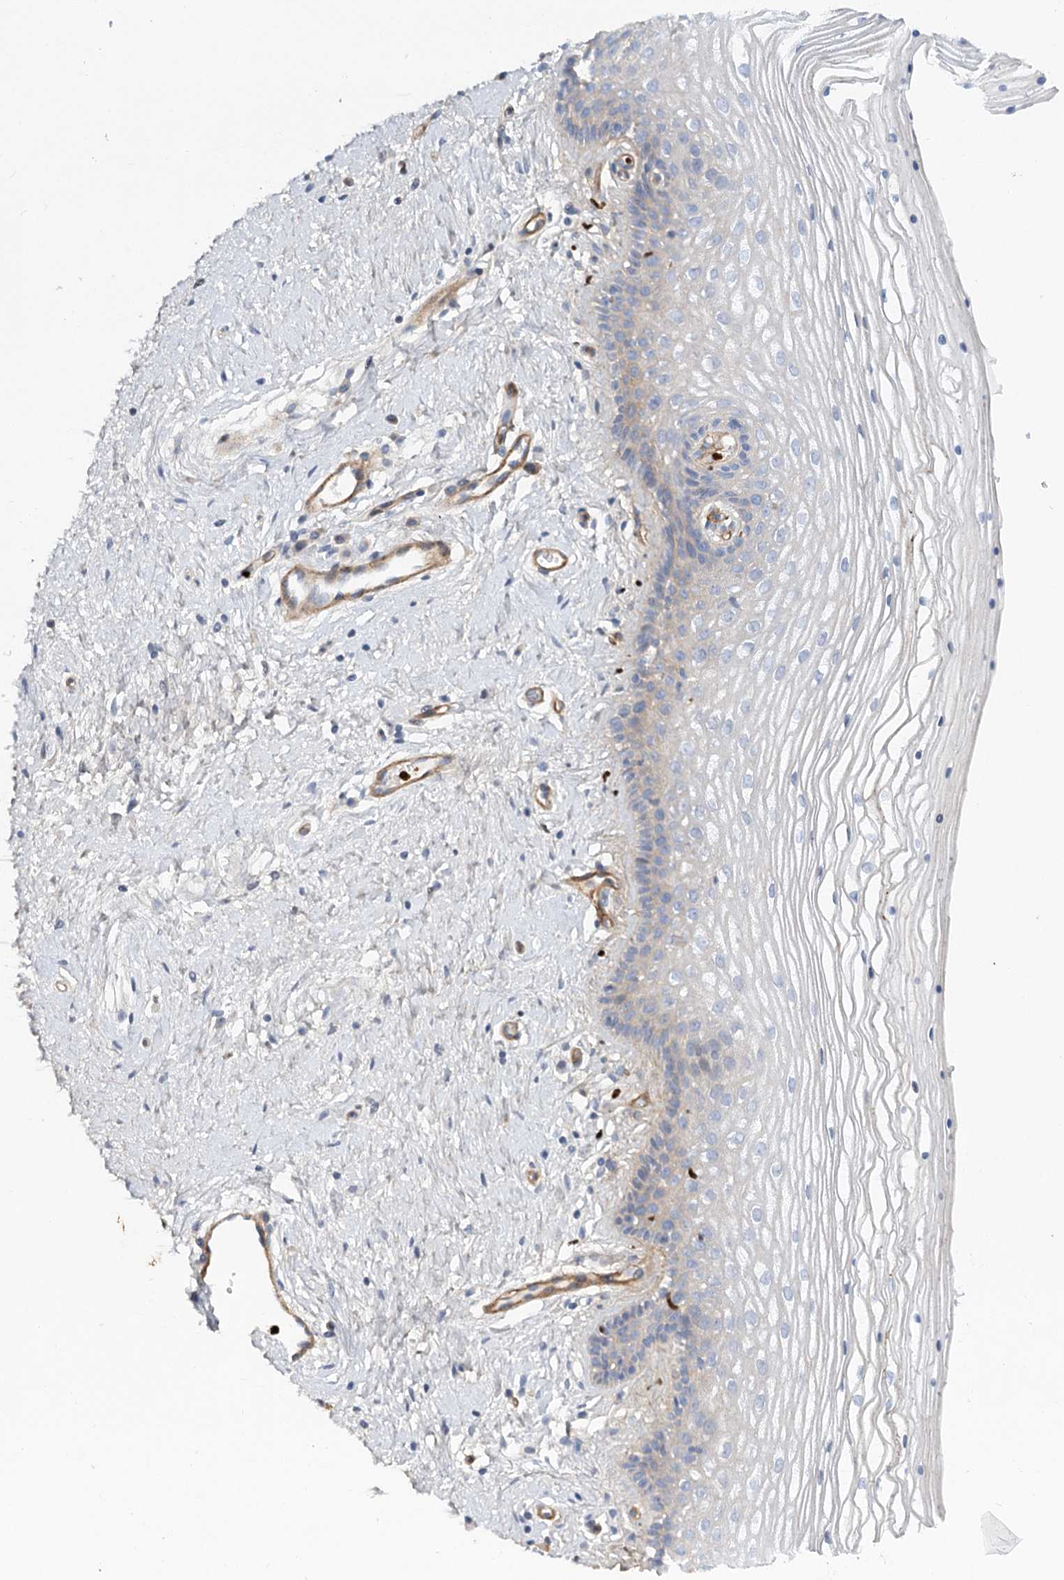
{"staining": {"intensity": "negative", "quantity": "none", "location": "none"}, "tissue": "vagina", "cell_type": "Squamous epithelial cells", "image_type": "normal", "snomed": [{"axis": "morphology", "description": "Normal tissue, NOS"}, {"axis": "topography", "description": "Vagina"}], "caption": "IHC image of normal vagina: vagina stained with DAB (3,3'-diaminobenzidine) reveals no significant protein staining in squamous epithelial cells.", "gene": "C11orf52", "patient": {"sex": "female", "age": 46}}